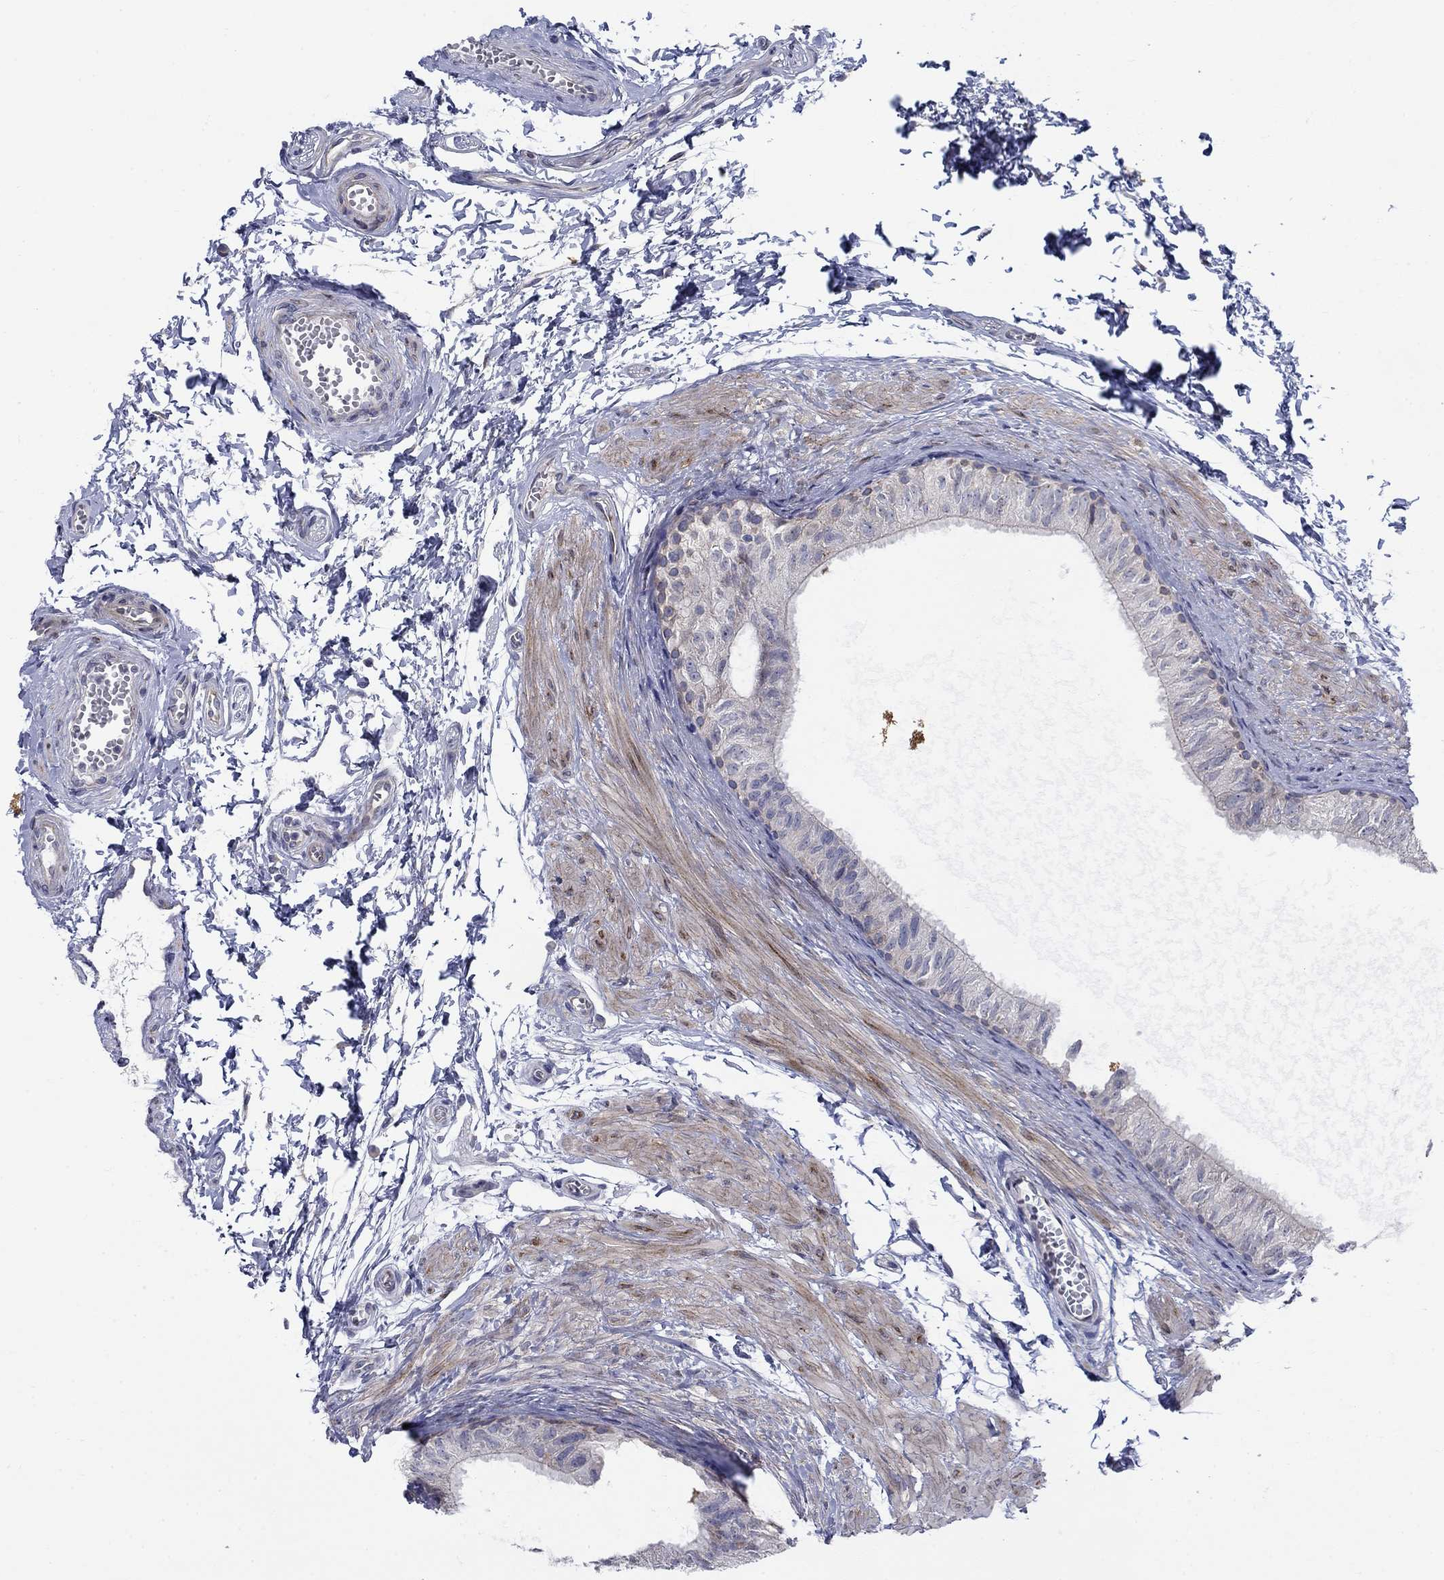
{"staining": {"intensity": "moderate", "quantity": "<25%", "location": "cytoplasmic/membranous"}, "tissue": "epididymis", "cell_type": "Glandular cells", "image_type": "normal", "snomed": [{"axis": "morphology", "description": "Normal tissue, NOS"}, {"axis": "topography", "description": "Epididymis"}], "caption": "Protein staining shows moderate cytoplasmic/membranous staining in approximately <25% of glandular cells in benign epididymis. (DAB IHC, brown staining for protein, blue staining for nuclei).", "gene": "FXR1", "patient": {"sex": "male", "age": 22}}